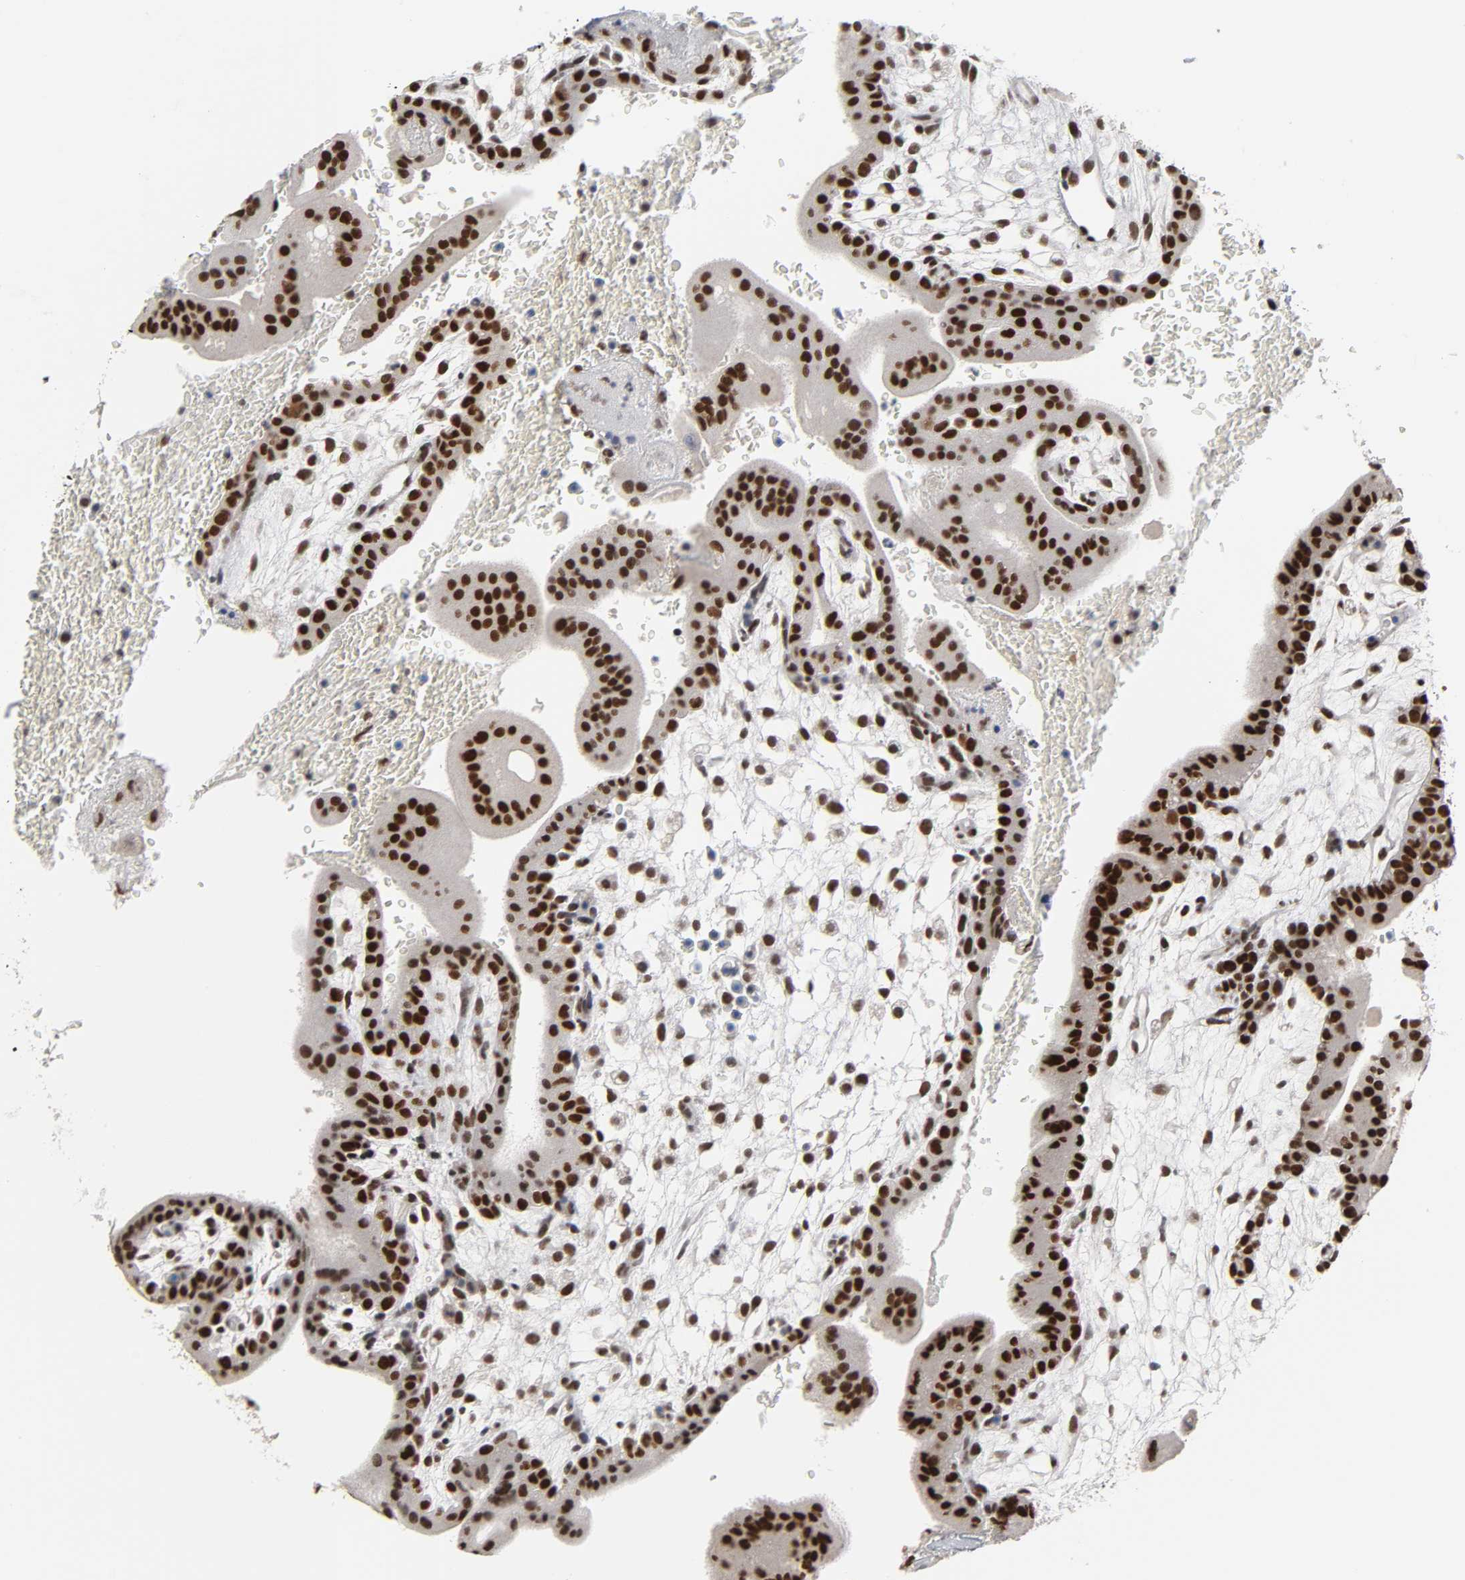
{"staining": {"intensity": "strong", "quantity": ">75%", "location": "nuclear"}, "tissue": "placenta", "cell_type": "Decidual cells", "image_type": "normal", "snomed": [{"axis": "morphology", "description": "Normal tissue, NOS"}, {"axis": "topography", "description": "Placenta"}], "caption": "Placenta stained with DAB (3,3'-diaminobenzidine) IHC displays high levels of strong nuclear positivity in about >75% of decidual cells. (IHC, brightfield microscopy, high magnification).", "gene": "TRIM33", "patient": {"sex": "female", "age": 35}}